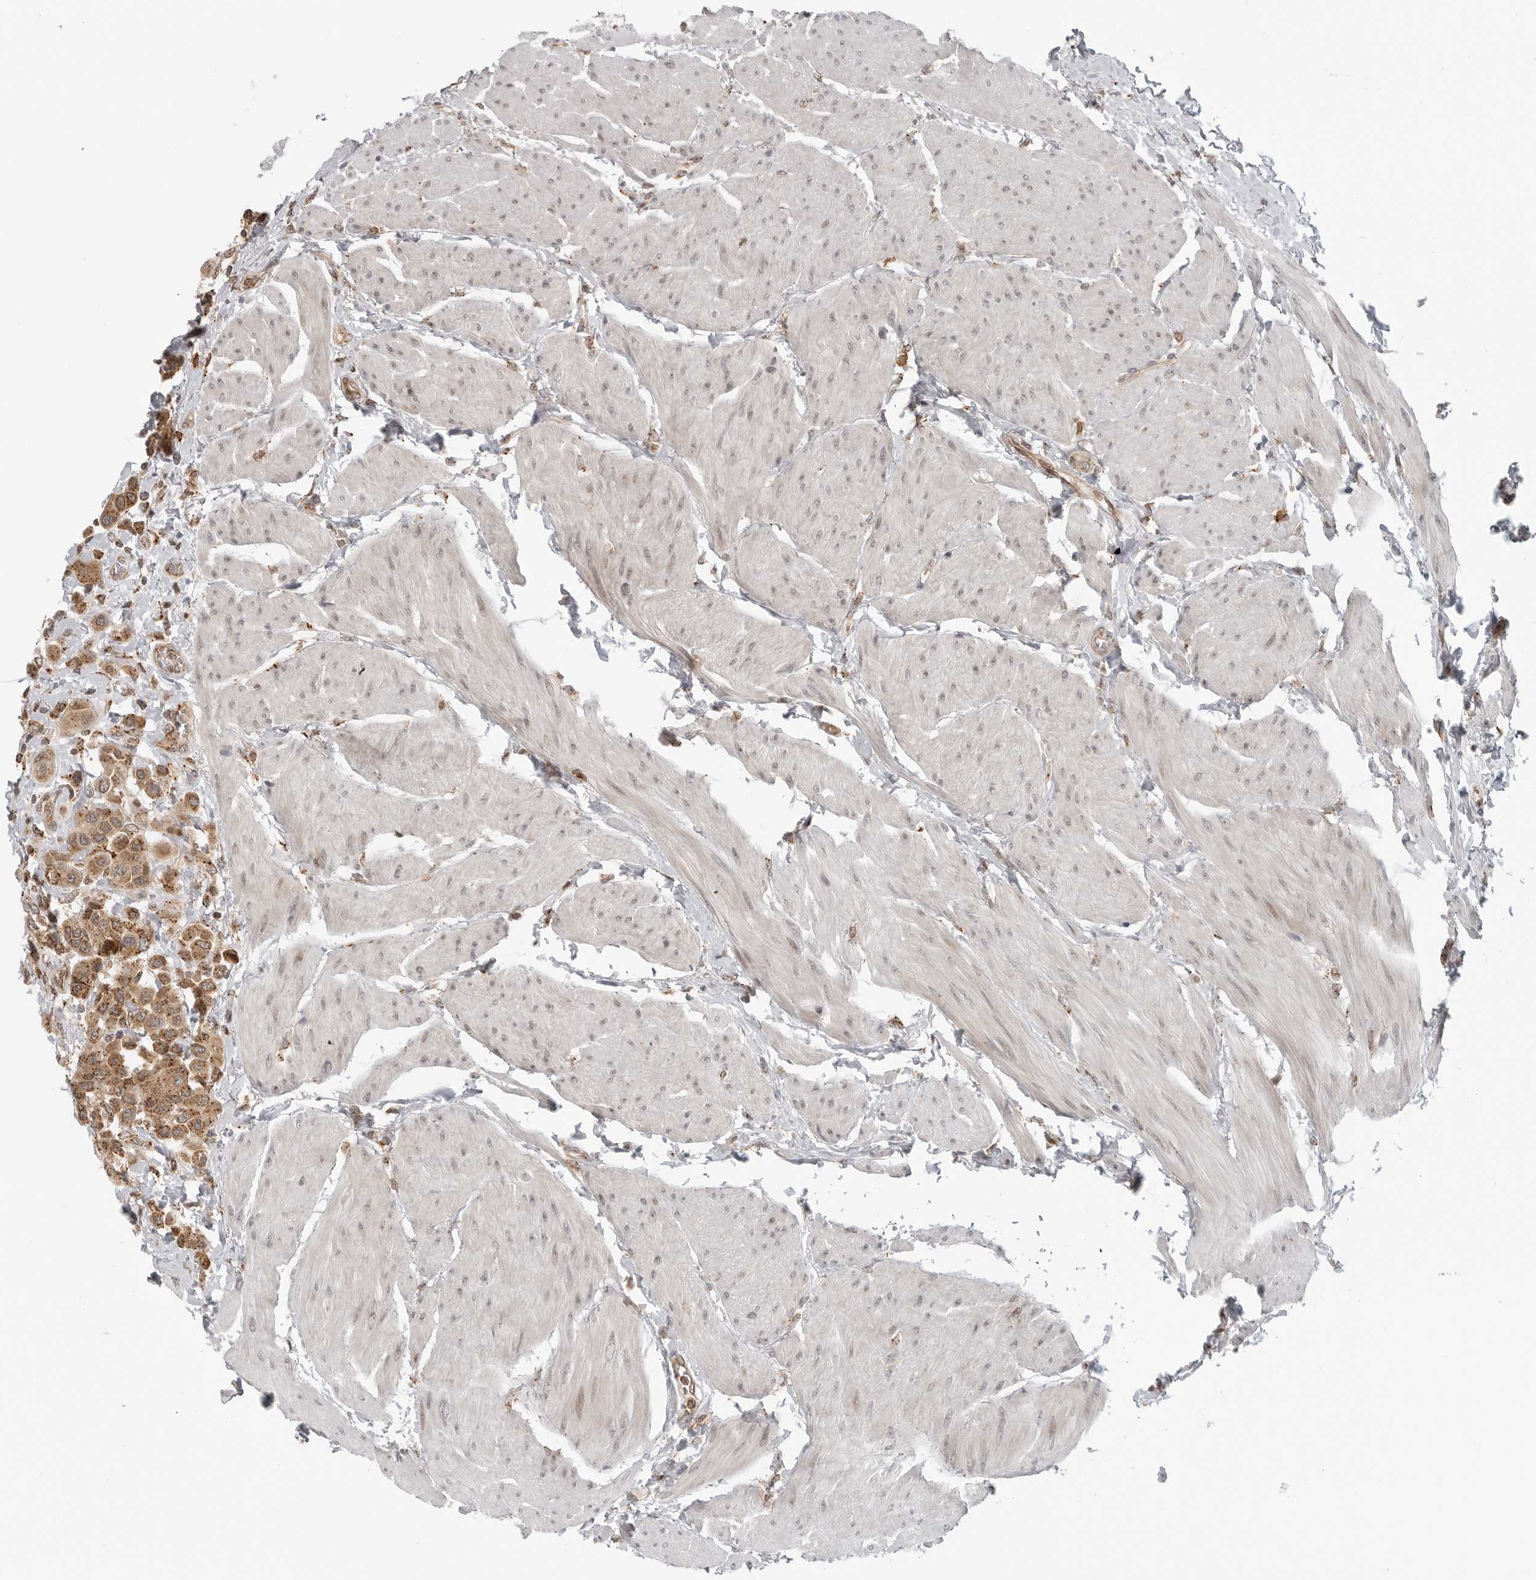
{"staining": {"intensity": "moderate", "quantity": ">75%", "location": "cytoplasmic/membranous"}, "tissue": "urothelial cancer", "cell_type": "Tumor cells", "image_type": "cancer", "snomed": [{"axis": "morphology", "description": "Urothelial carcinoma, High grade"}, {"axis": "topography", "description": "Urinary bladder"}], "caption": "Immunohistochemical staining of high-grade urothelial carcinoma displays medium levels of moderate cytoplasmic/membranous expression in approximately >75% of tumor cells.", "gene": "COPA", "patient": {"sex": "male", "age": 50}}